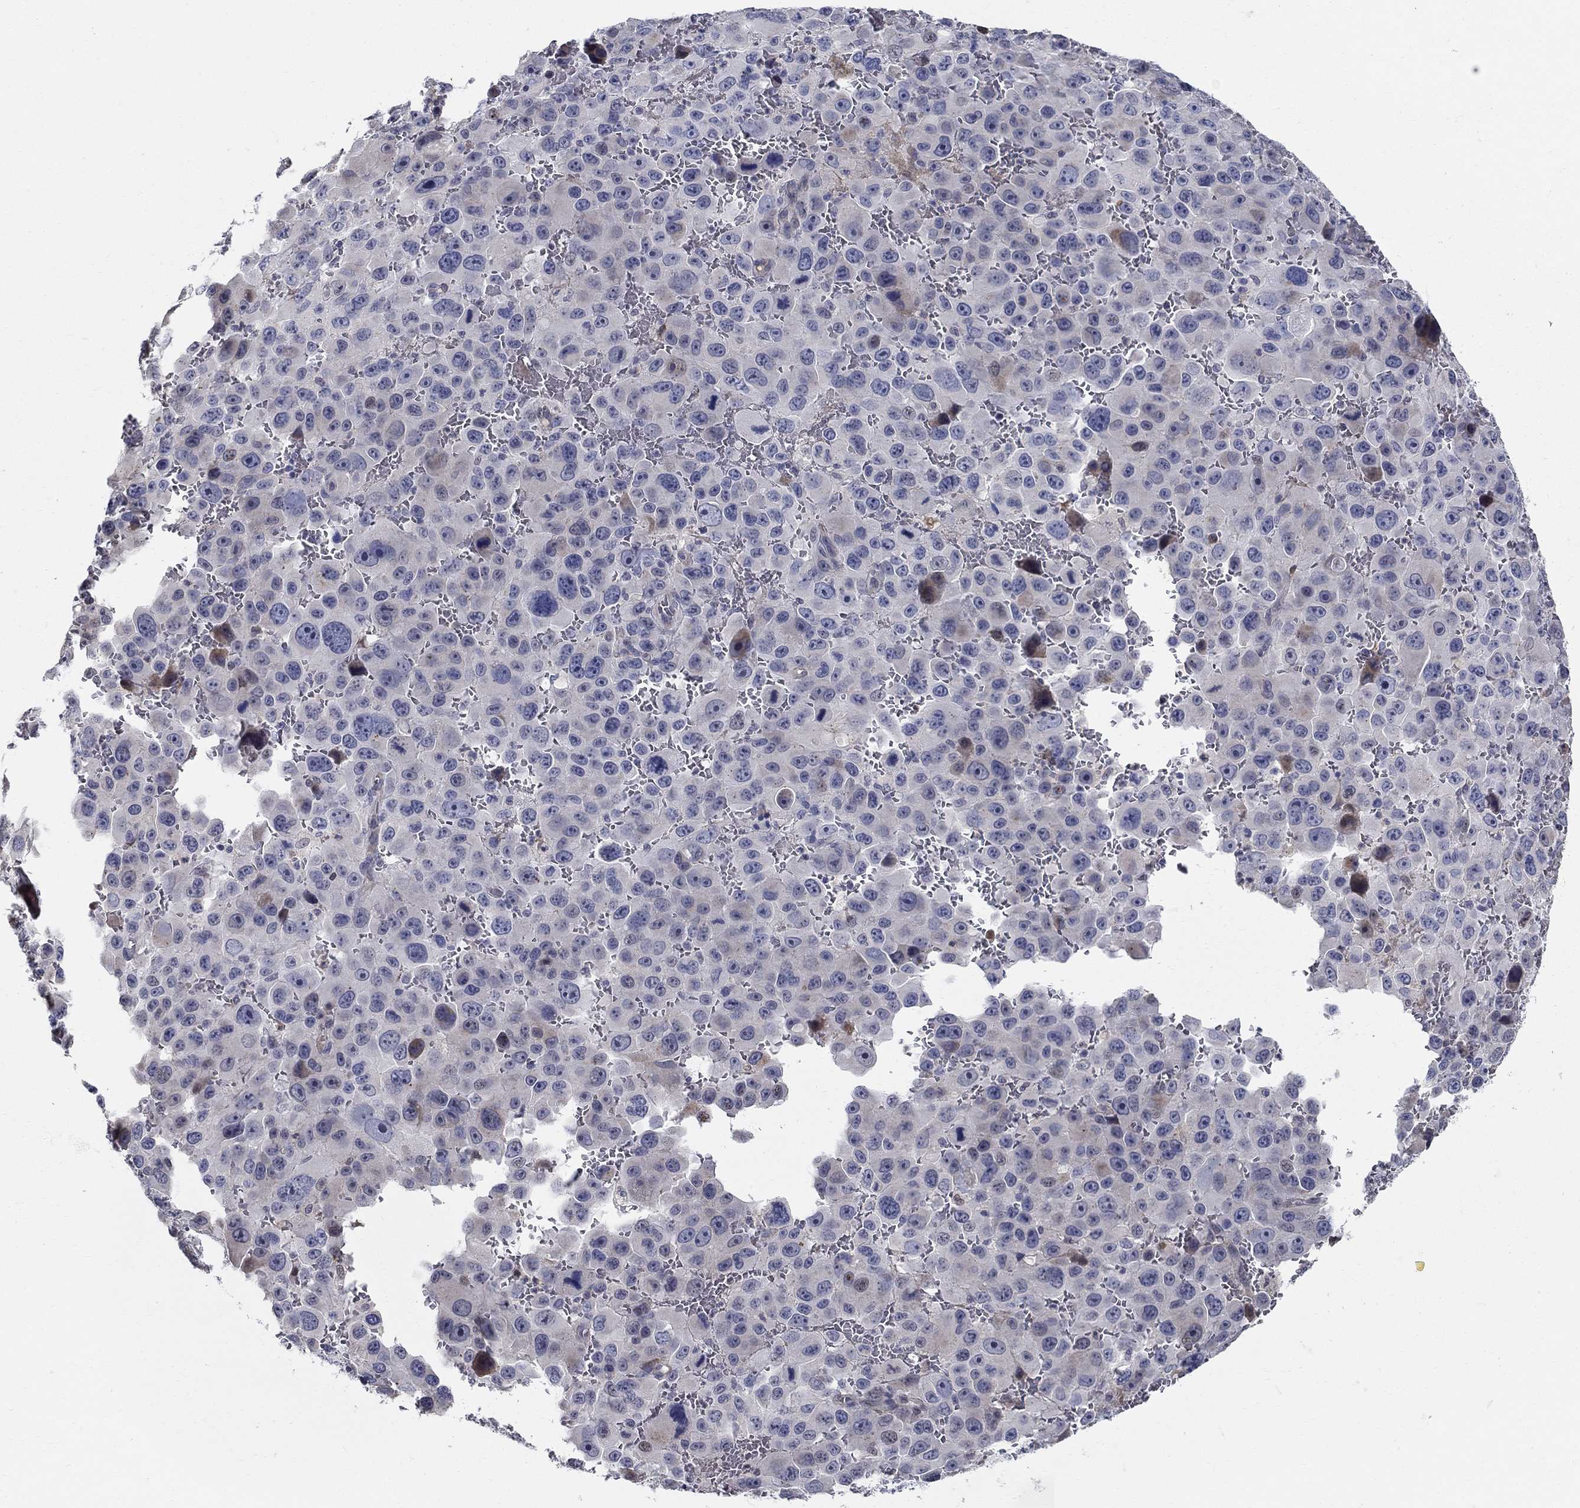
{"staining": {"intensity": "moderate", "quantity": "<25%", "location": "nuclear"}, "tissue": "melanoma", "cell_type": "Tumor cells", "image_type": "cancer", "snomed": [{"axis": "morphology", "description": "Malignant melanoma, NOS"}, {"axis": "topography", "description": "Skin"}], "caption": "A low amount of moderate nuclear expression is seen in approximately <25% of tumor cells in malignant melanoma tissue. The protein is stained brown, and the nuclei are stained in blue (DAB (3,3'-diaminobenzidine) IHC with brightfield microscopy, high magnification).", "gene": "C16orf46", "patient": {"sex": "female", "age": 91}}